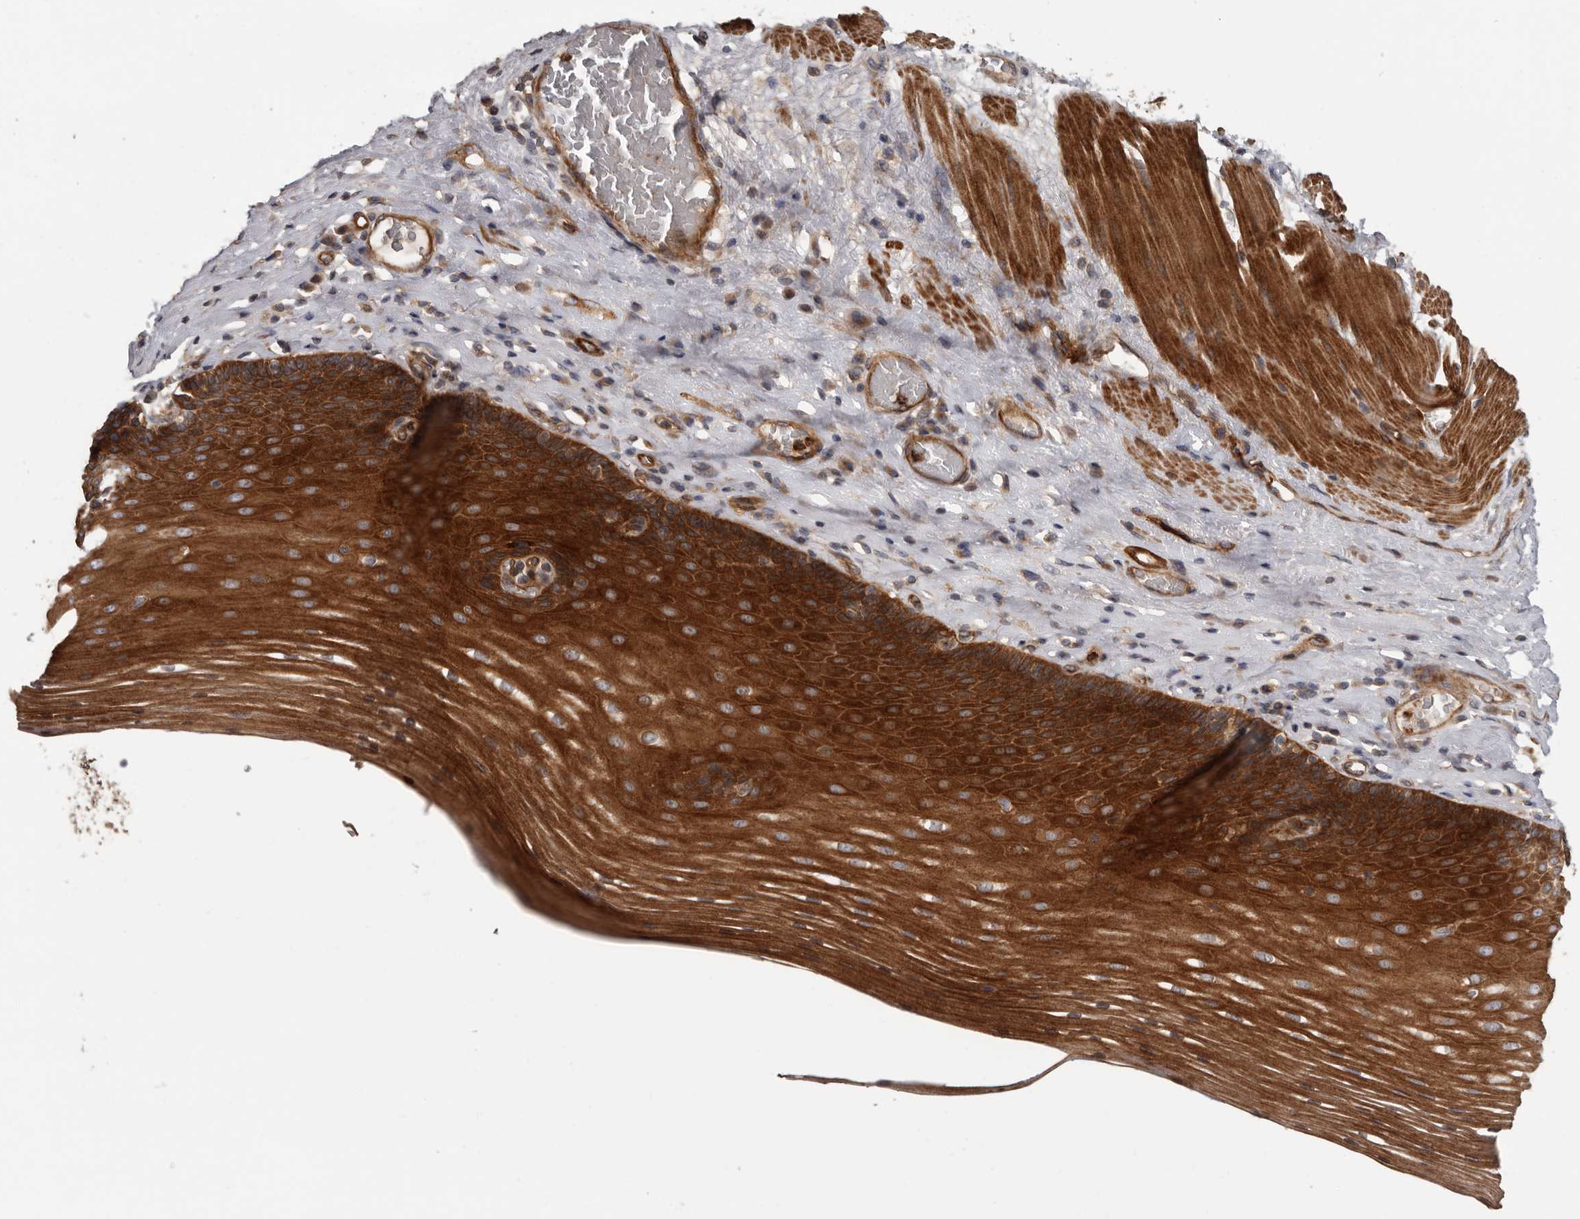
{"staining": {"intensity": "strong", "quantity": ">75%", "location": "cytoplasmic/membranous"}, "tissue": "esophagus", "cell_type": "Squamous epithelial cells", "image_type": "normal", "snomed": [{"axis": "morphology", "description": "Normal tissue, NOS"}, {"axis": "topography", "description": "Esophagus"}], "caption": "Protein staining of unremarkable esophagus exhibits strong cytoplasmic/membranous staining in about >75% of squamous epithelial cells.", "gene": "ARHGEF5", "patient": {"sex": "male", "age": 62}}